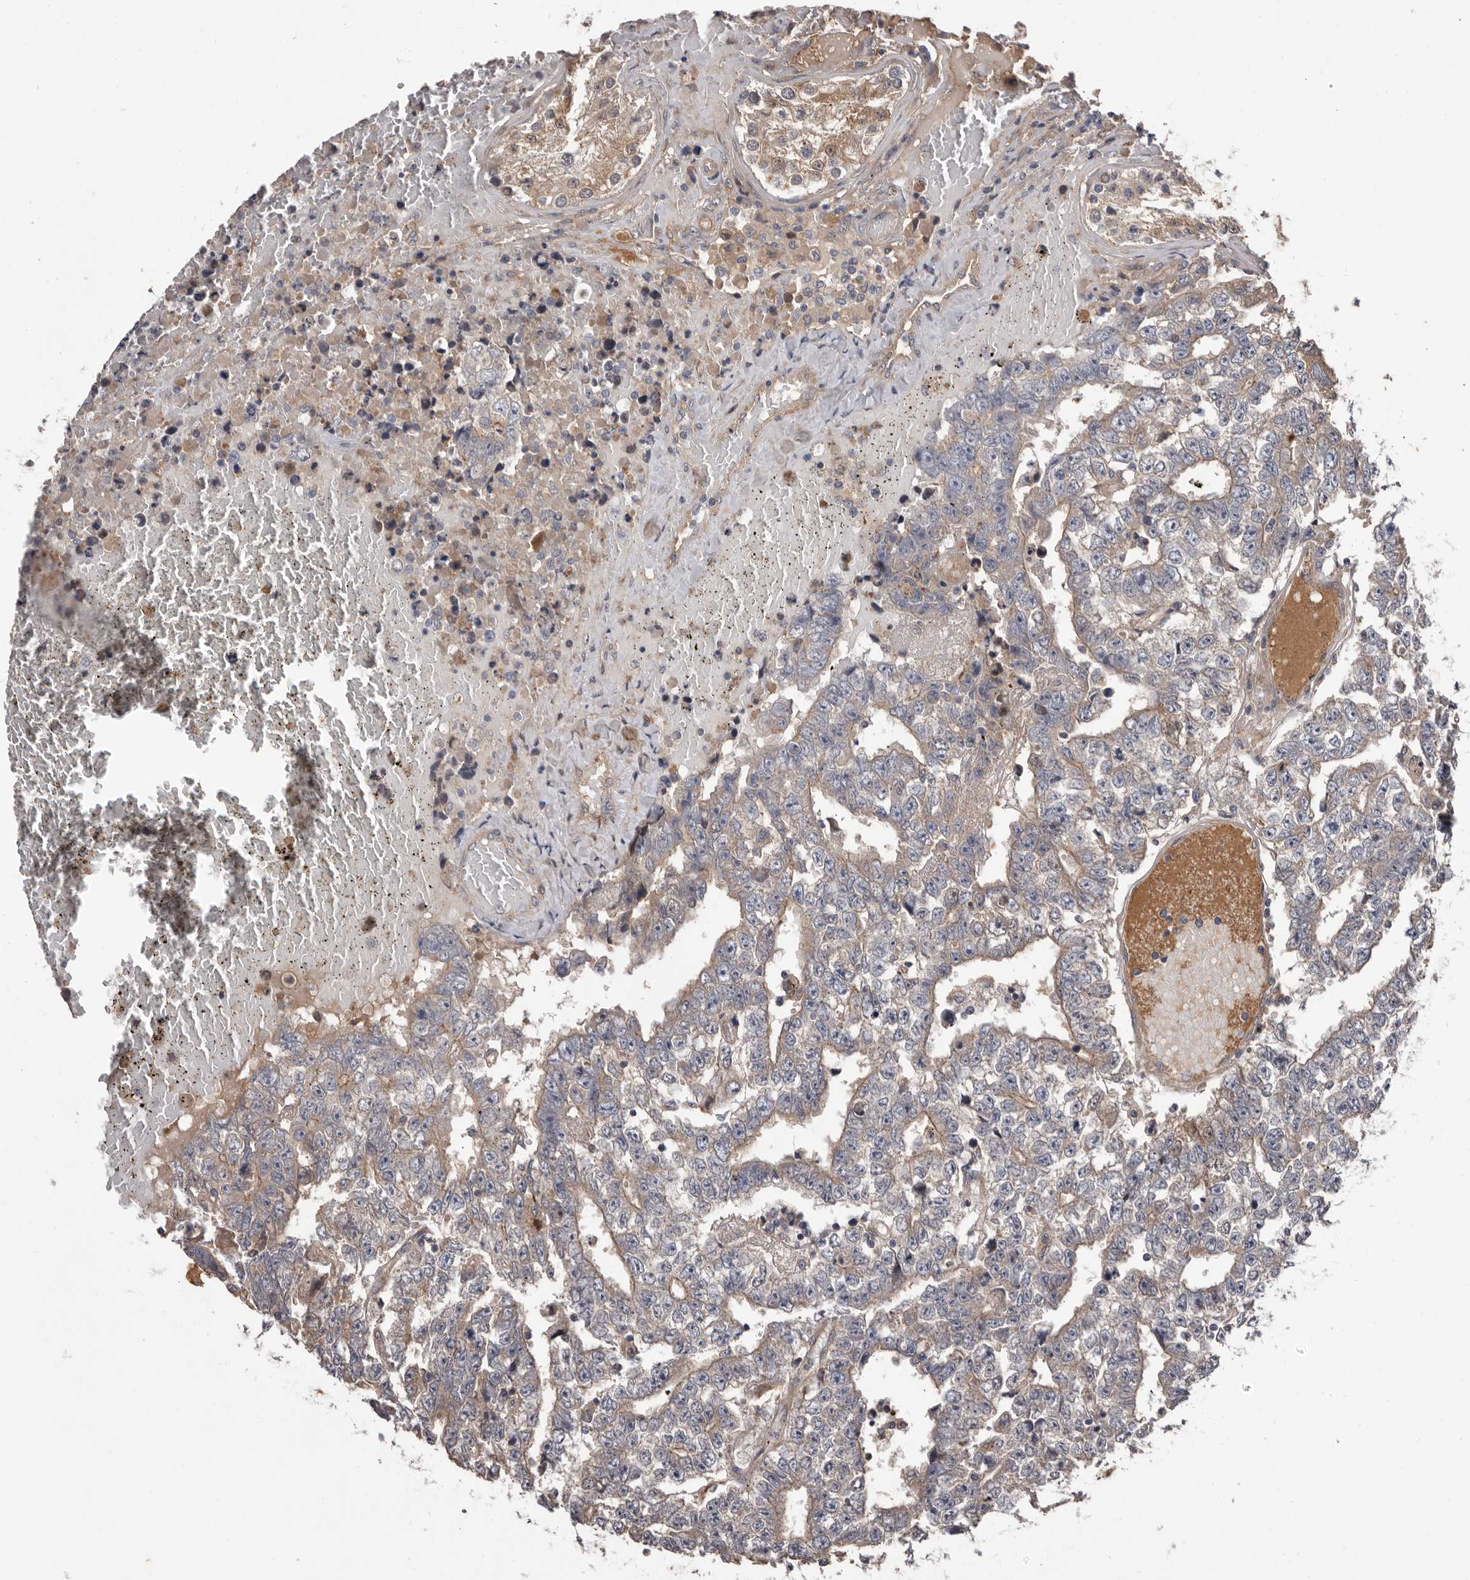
{"staining": {"intensity": "moderate", "quantity": "25%-75%", "location": "cytoplasmic/membranous"}, "tissue": "testis cancer", "cell_type": "Tumor cells", "image_type": "cancer", "snomed": [{"axis": "morphology", "description": "Carcinoma, Embryonal, NOS"}, {"axis": "topography", "description": "Testis"}], "caption": "IHC (DAB) staining of testis embryonal carcinoma reveals moderate cytoplasmic/membranous protein positivity in about 25%-75% of tumor cells. (DAB = brown stain, brightfield microscopy at high magnification).", "gene": "PRKD1", "patient": {"sex": "male", "age": 25}}